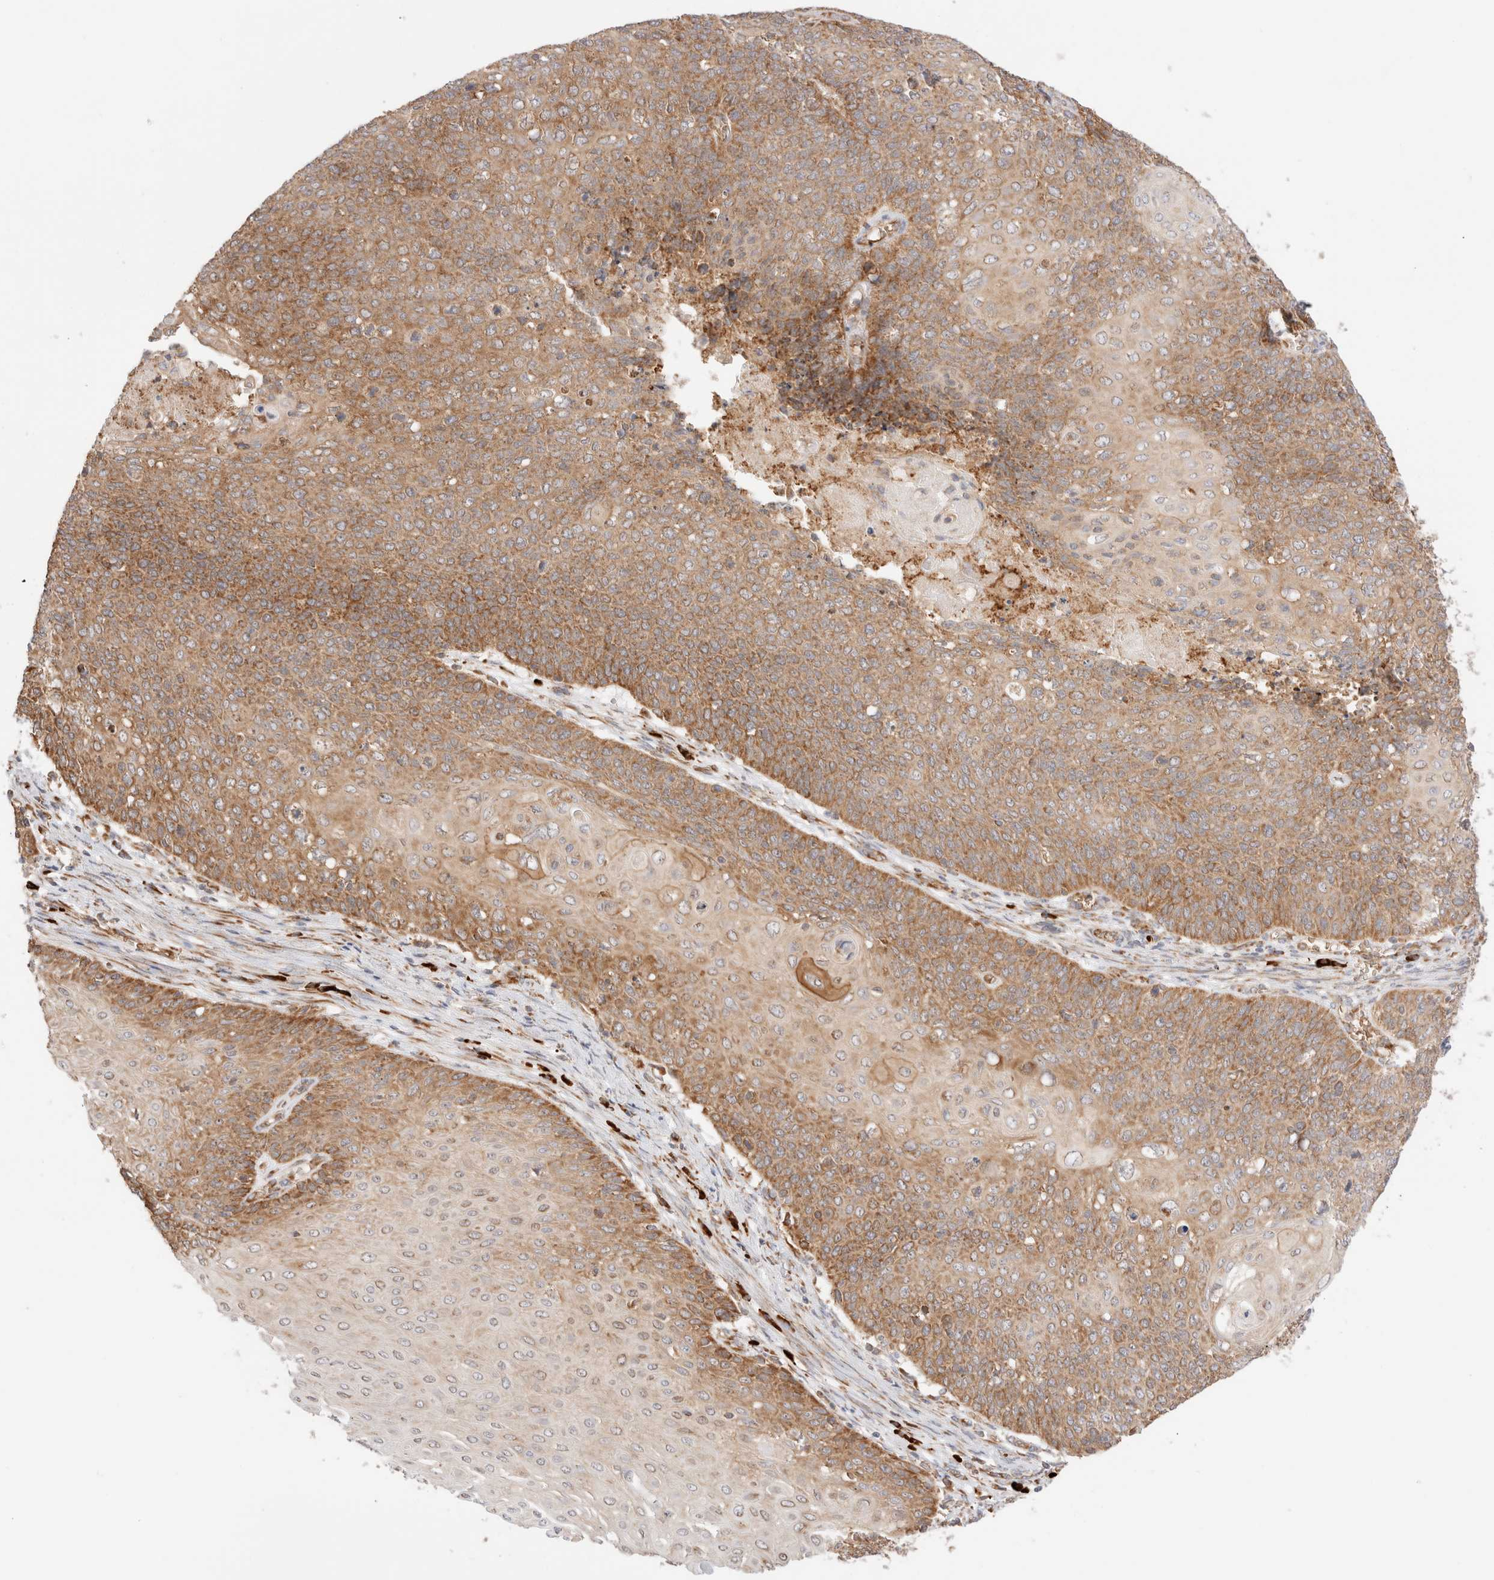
{"staining": {"intensity": "moderate", "quantity": ">75%", "location": "cytoplasmic/membranous"}, "tissue": "cervical cancer", "cell_type": "Tumor cells", "image_type": "cancer", "snomed": [{"axis": "morphology", "description": "Squamous cell carcinoma, NOS"}, {"axis": "topography", "description": "Cervix"}], "caption": "Approximately >75% of tumor cells in cervical cancer (squamous cell carcinoma) exhibit moderate cytoplasmic/membranous protein expression as visualized by brown immunohistochemical staining.", "gene": "UTS2B", "patient": {"sex": "female", "age": 39}}